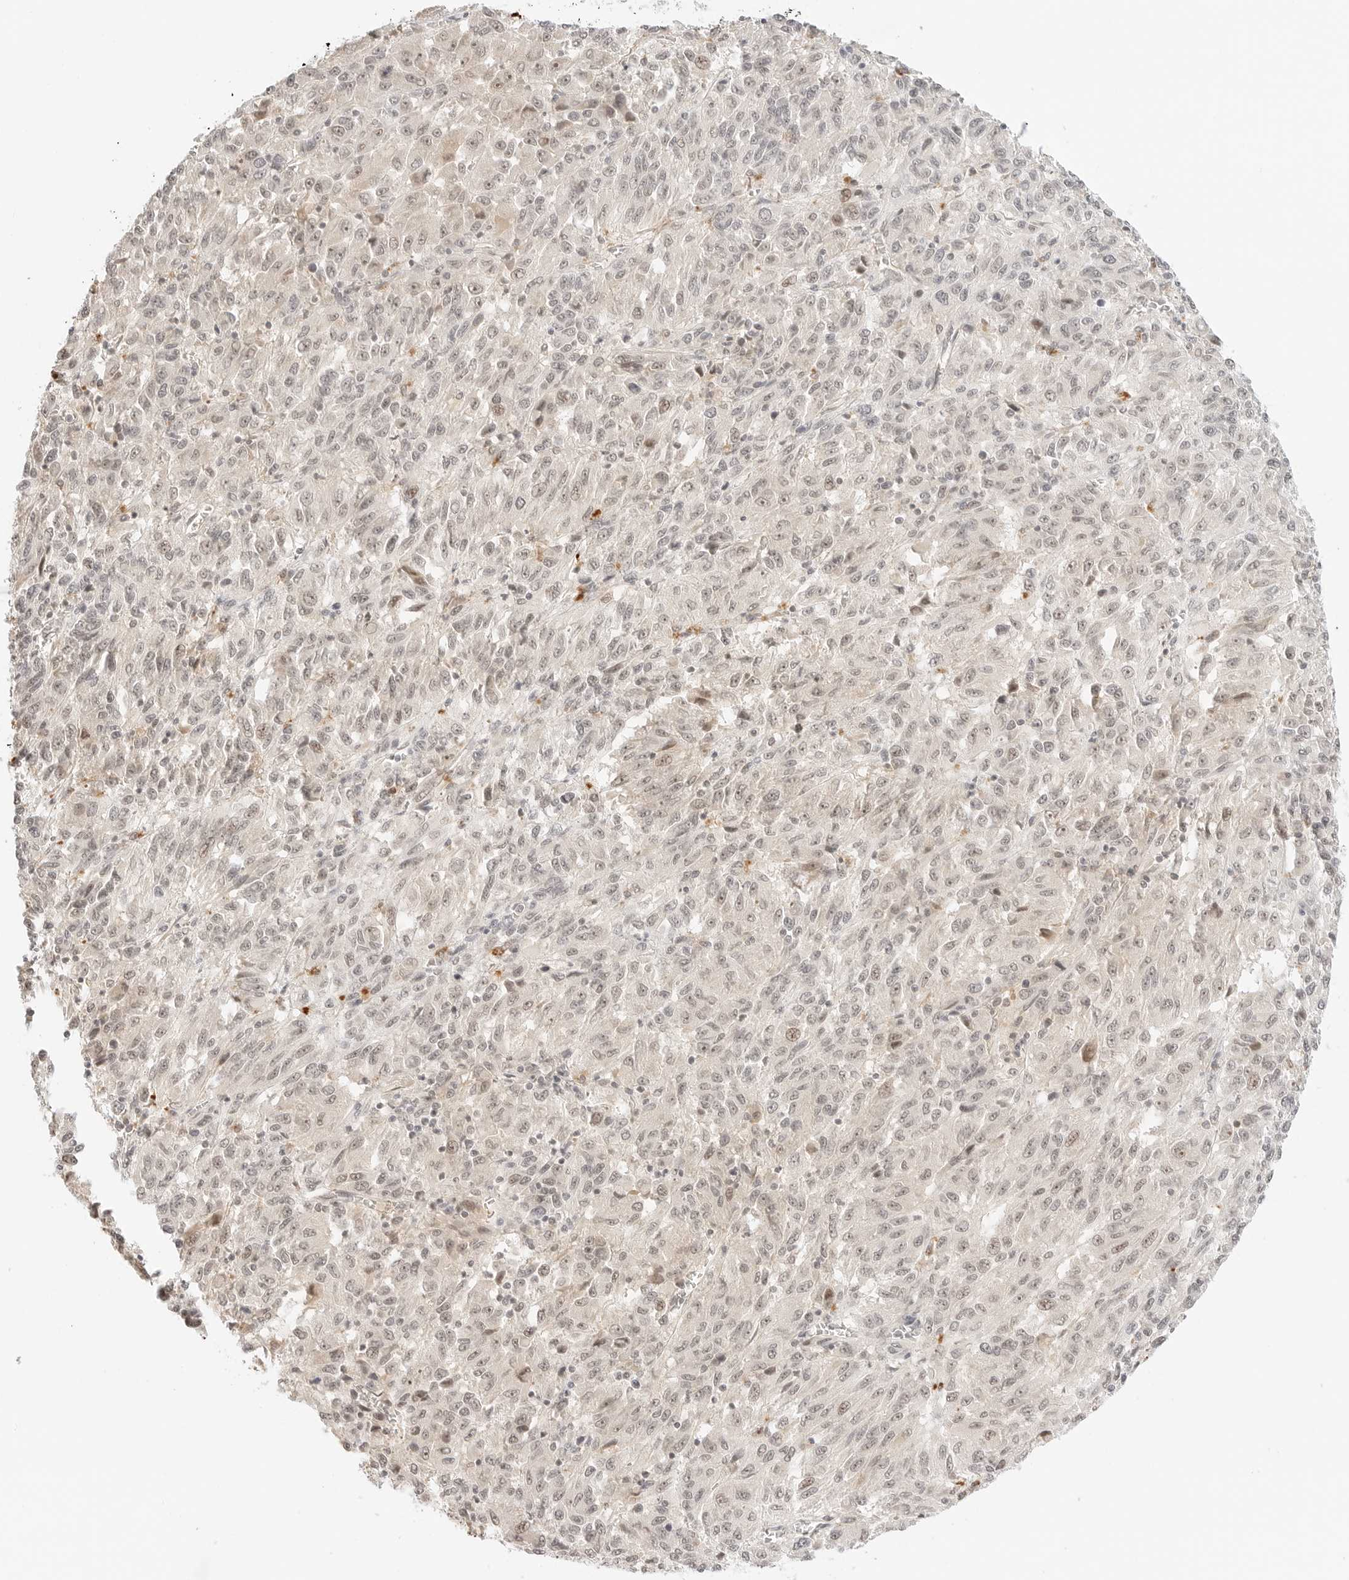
{"staining": {"intensity": "weak", "quantity": "25%-75%", "location": "nuclear"}, "tissue": "melanoma", "cell_type": "Tumor cells", "image_type": "cancer", "snomed": [{"axis": "morphology", "description": "Malignant melanoma, Metastatic site"}, {"axis": "topography", "description": "Lung"}], "caption": "IHC of human malignant melanoma (metastatic site) reveals low levels of weak nuclear positivity in about 25%-75% of tumor cells.", "gene": "RPS6KL1", "patient": {"sex": "male", "age": 64}}